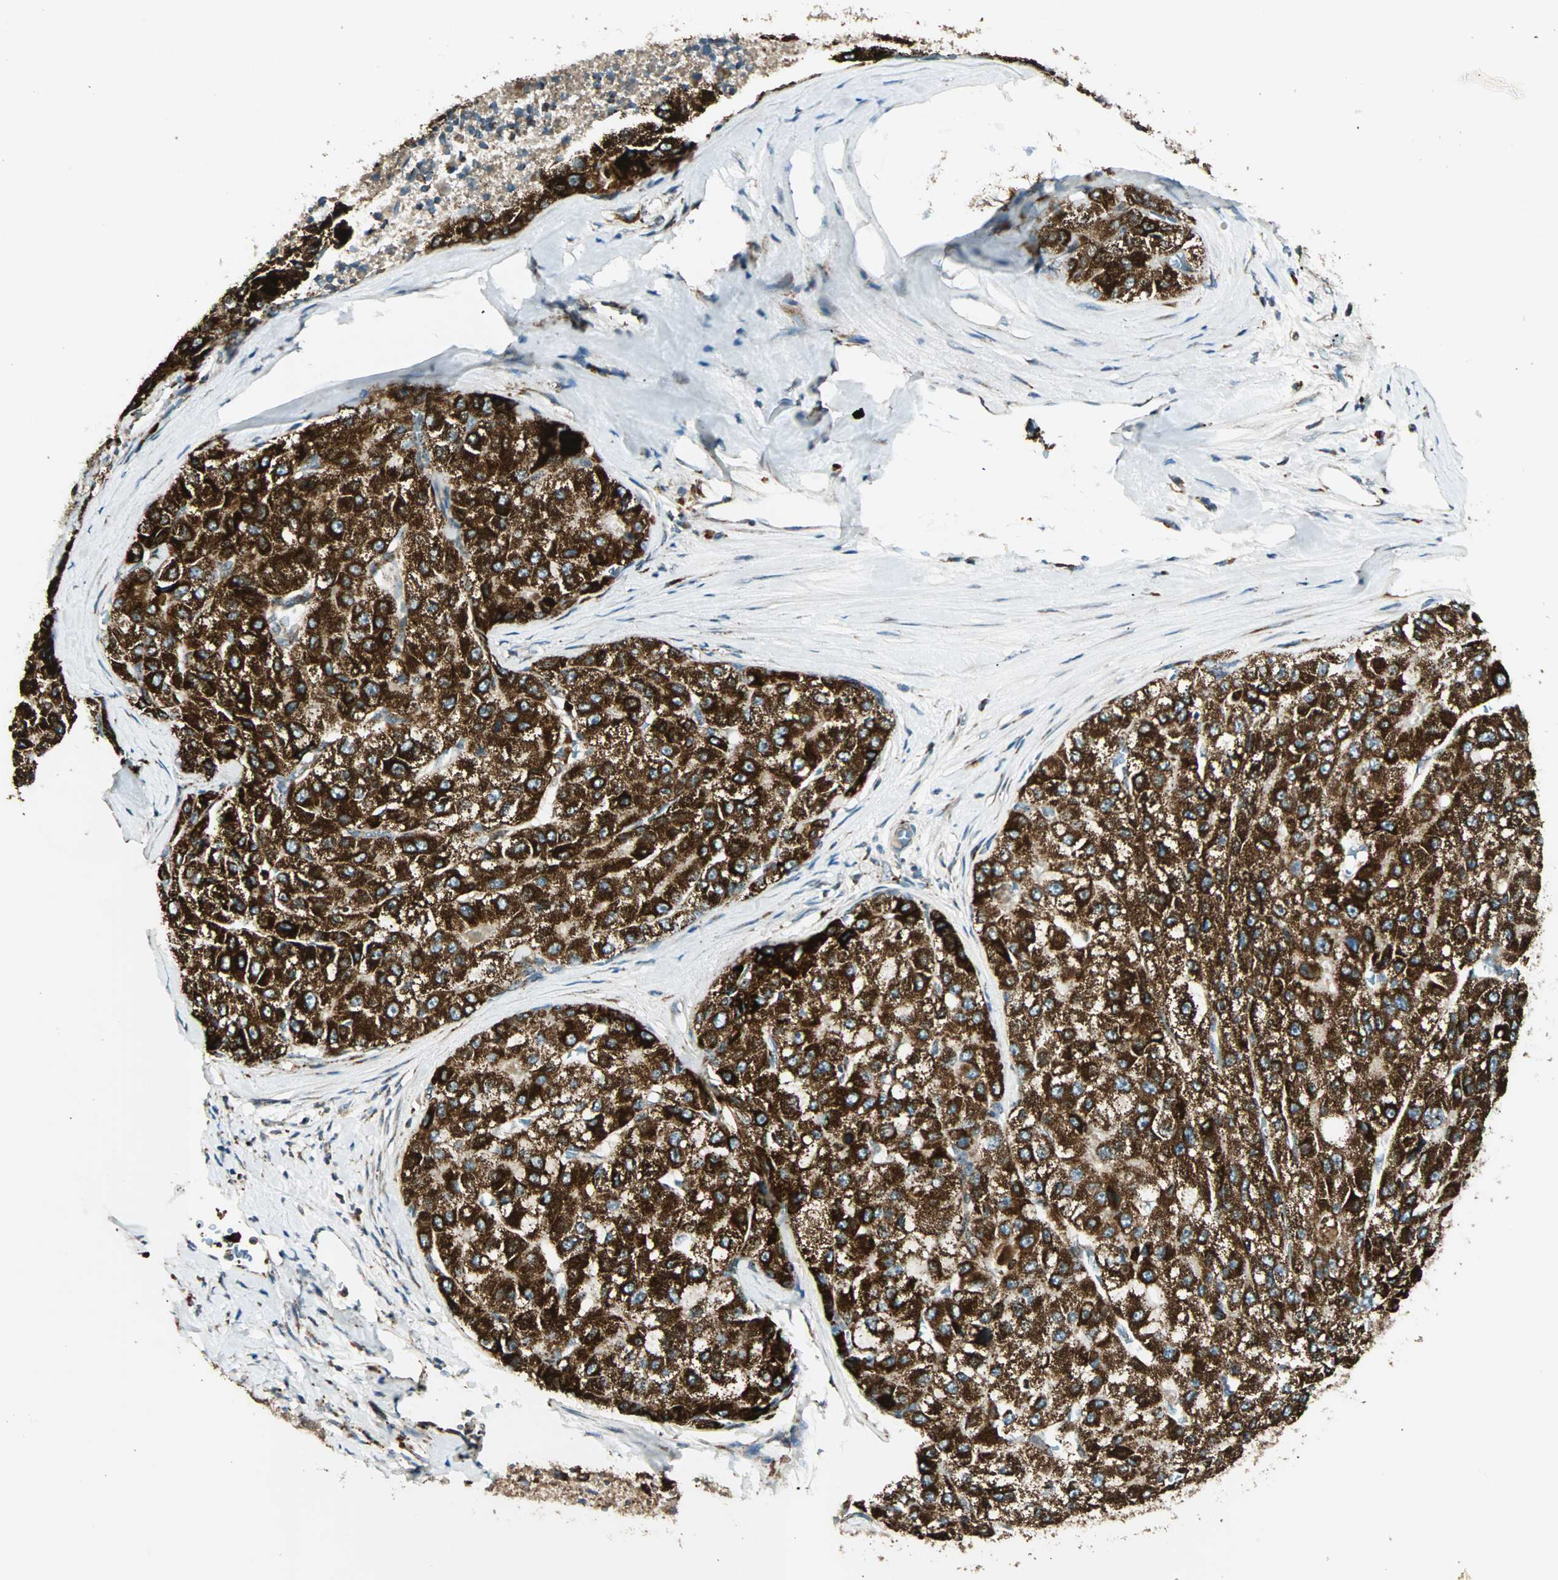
{"staining": {"intensity": "strong", "quantity": "25%-75%", "location": "cytoplasmic/membranous"}, "tissue": "liver cancer", "cell_type": "Tumor cells", "image_type": "cancer", "snomed": [{"axis": "morphology", "description": "Carcinoma, Hepatocellular, NOS"}, {"axis": "topography", "description": "Liver"}], "caption": "Immunohistochemistry (IHC) of liver cancer shows high levels of strong cytoplasmic/membranous expression in about 25%-75% of tumor cells.", "gene": "SPRY4", "patient": {"sex": "male", "age": 80}}